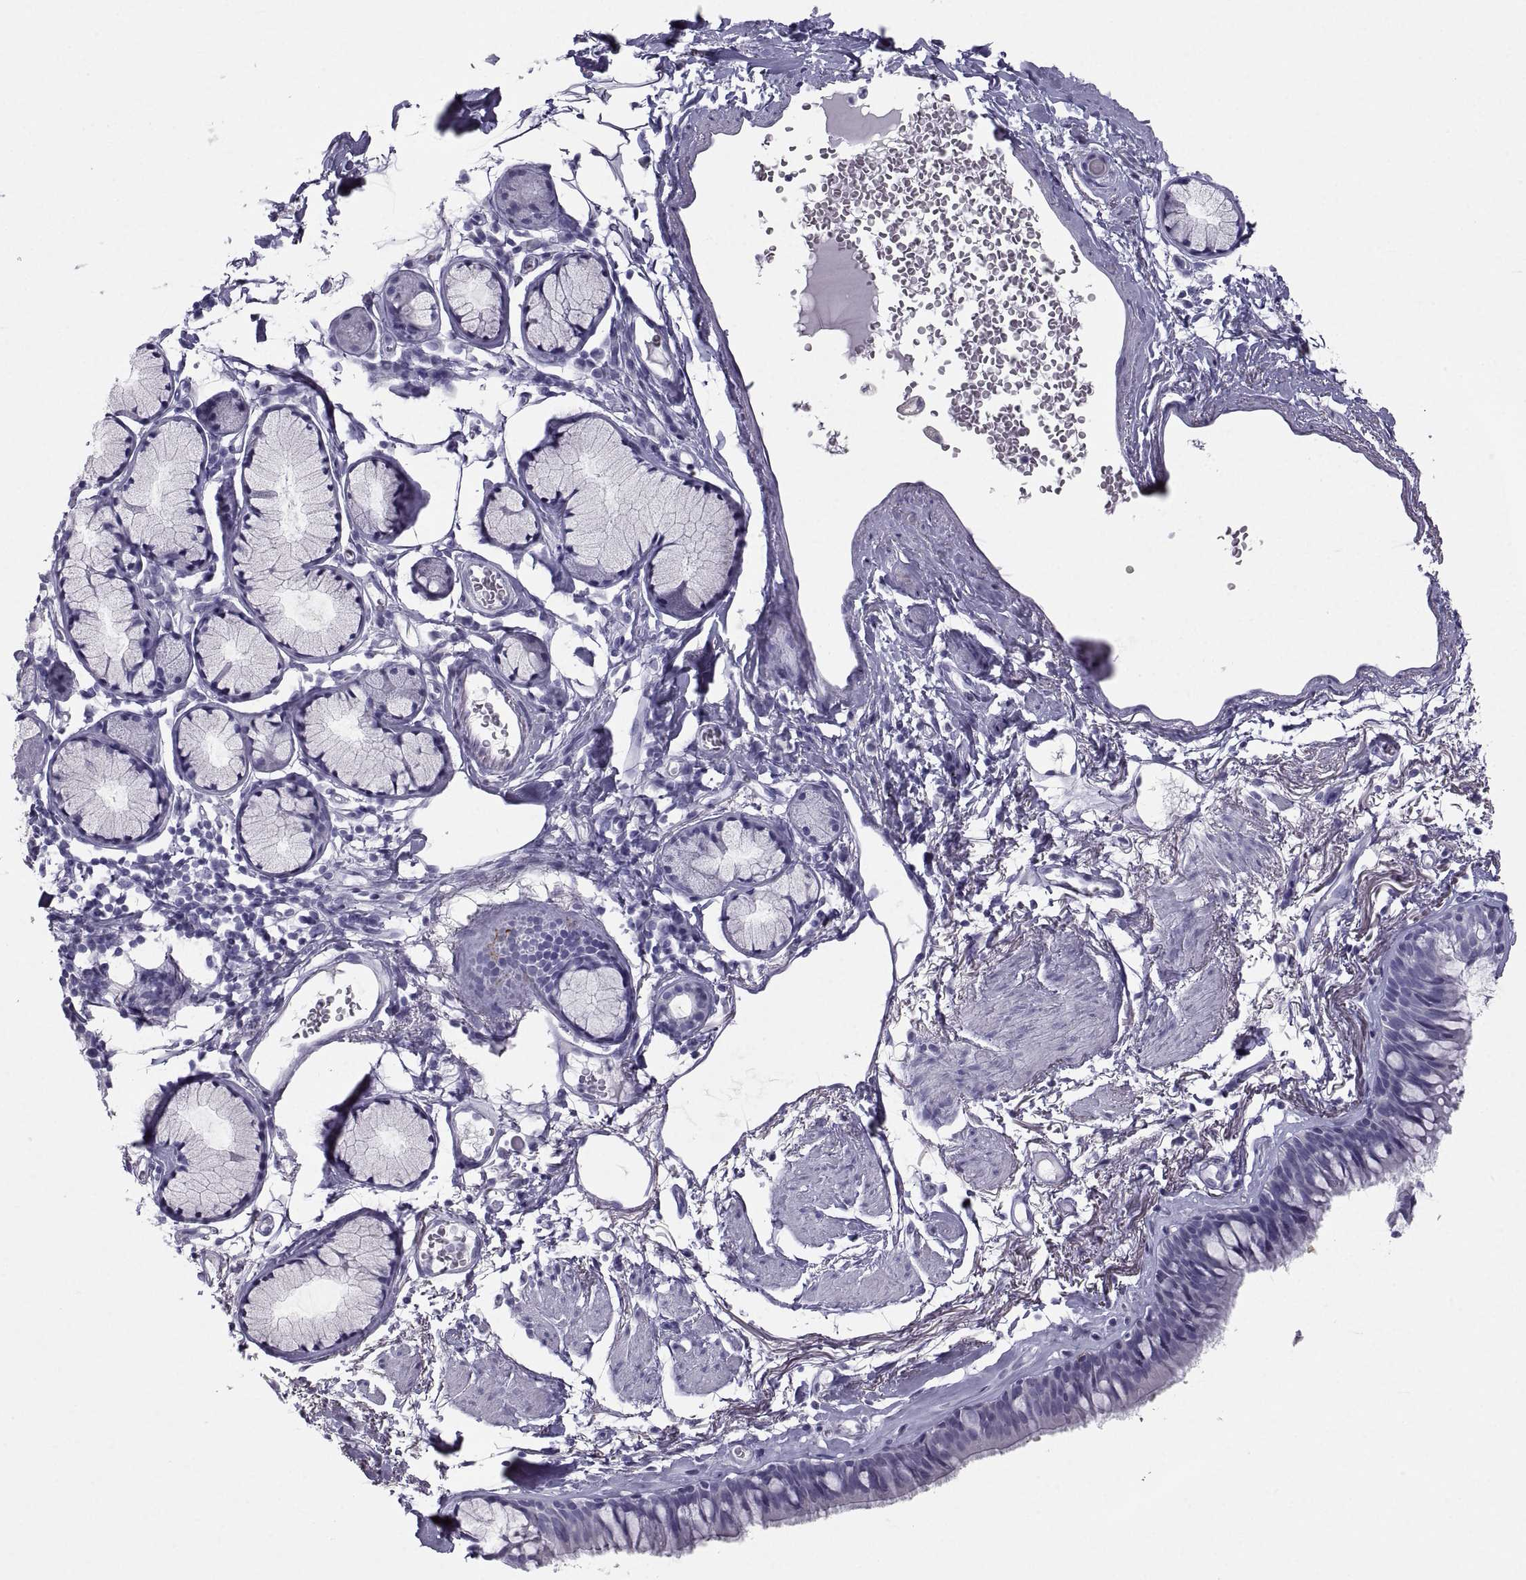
{"staining": {"intensity": "negative", "quantity": "none", "location": "none"}, "tissue": "bronchus", "cell_type": "Respiratory epithelial cells", "image_type": "normal", "snomed": [{"axis": "morphology", "description": "Normal tissue, NOS"}, {"axis": "morphology", "description": "Squamous cell carcinoma, NOS"}, {"axis": "topography", "description": "Cartilage tissue"}, {"axis": "topography", "description": "Bronchus"}], "caption": "Bronchus stained for a protein using immunohistochemistry exhibits no staining respiratory epithelial cells.", "gene": "PCSK1N", "patient": {"sex": "male", "age": 72}}